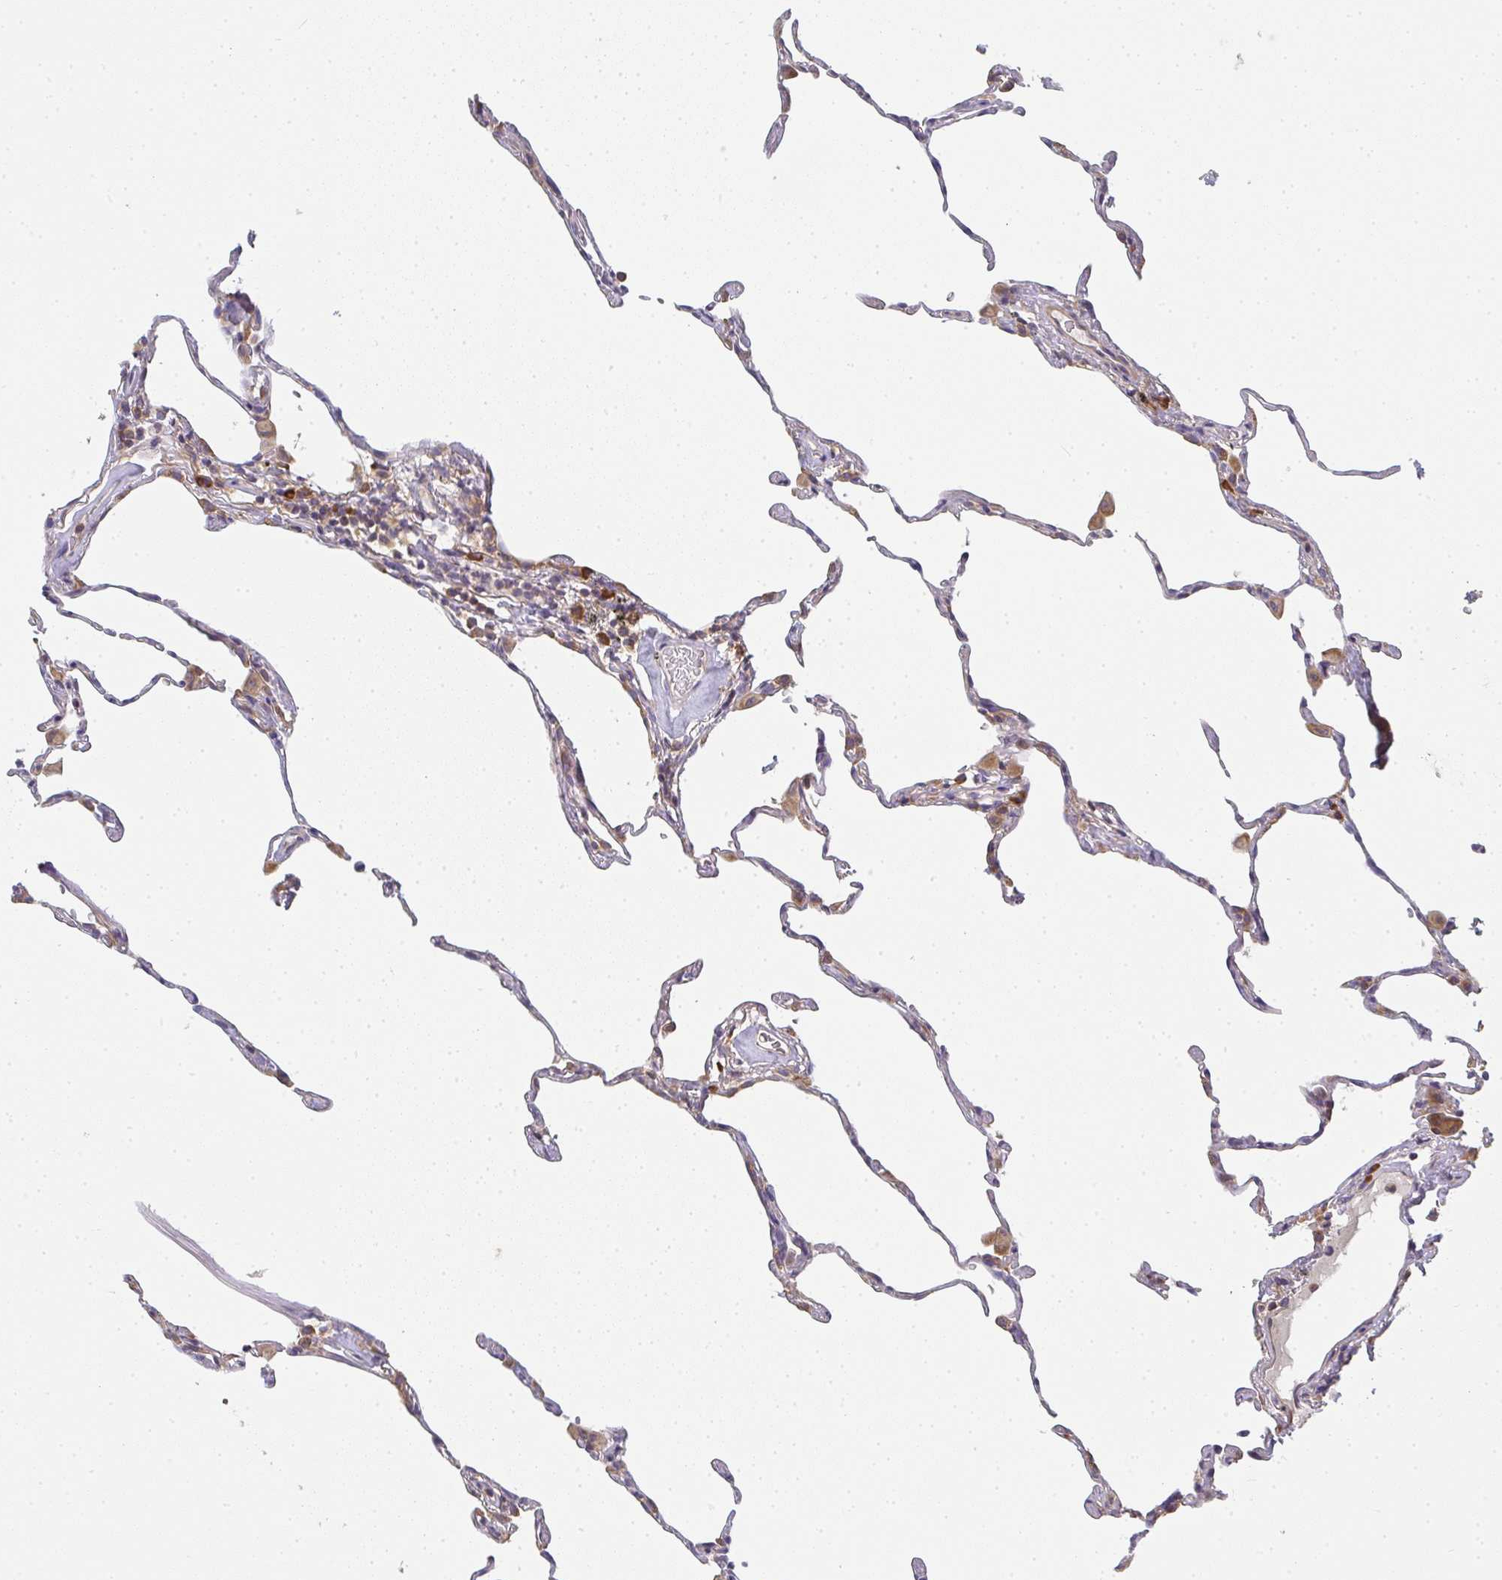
{"staining": {"intensity": "weak", "quantity": "25%-75%", "location": "cytoplasmic/membranous"}, "tissue": "lung", "cell_type": "Alveolar cells", "image_type": "normal", "snomed": [{"axis": "morphology", "description": "Normal tissue, NOS"}, {"axis": "topography", "description": "Lung"}], "caption": "Protein expression analysis of normal human lung reveals weak cytoplasmic/membranous expression in about 25%-75% of alveolar cells.", "gene": "SLC35B3", "patient": {"sex": "female", "age": 57}}